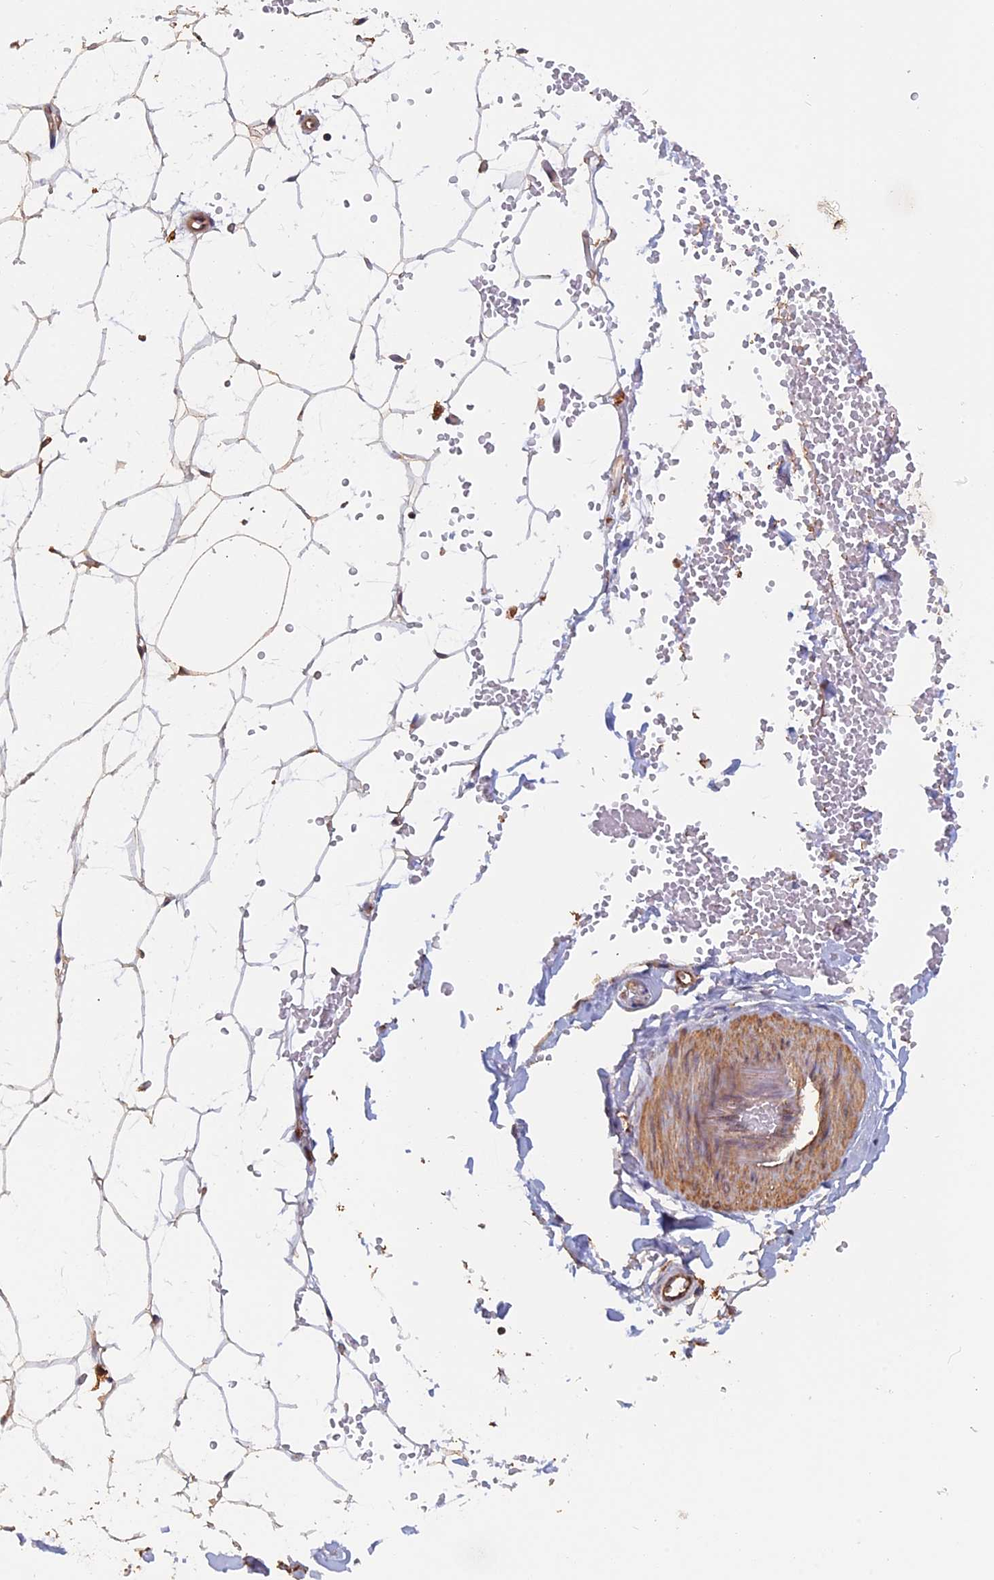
{"staining": {"intensity": "weak", "quantity": ">75%", "location": "cytoplasmic/membranous"}, "tissue": "adipose tissue", "cell_type": "Adipocytes", "image_type": "normal", "snomed": [{"axis": "morphology", "description": "Normal tissue, NOS"}, {"axis": "topography", "description": "Breast"}], "caption": "Adipose tissue stained with DAB immunohistochemistry (IHC) exhibits low levels of weak cytoplasmic/membranous expression in about >75% of adipocytes. (Brightfield microscopy of DAB IHC at high magnification).", "gene": "PIGQ", "patient": {"sex": "female", "age": 23}}